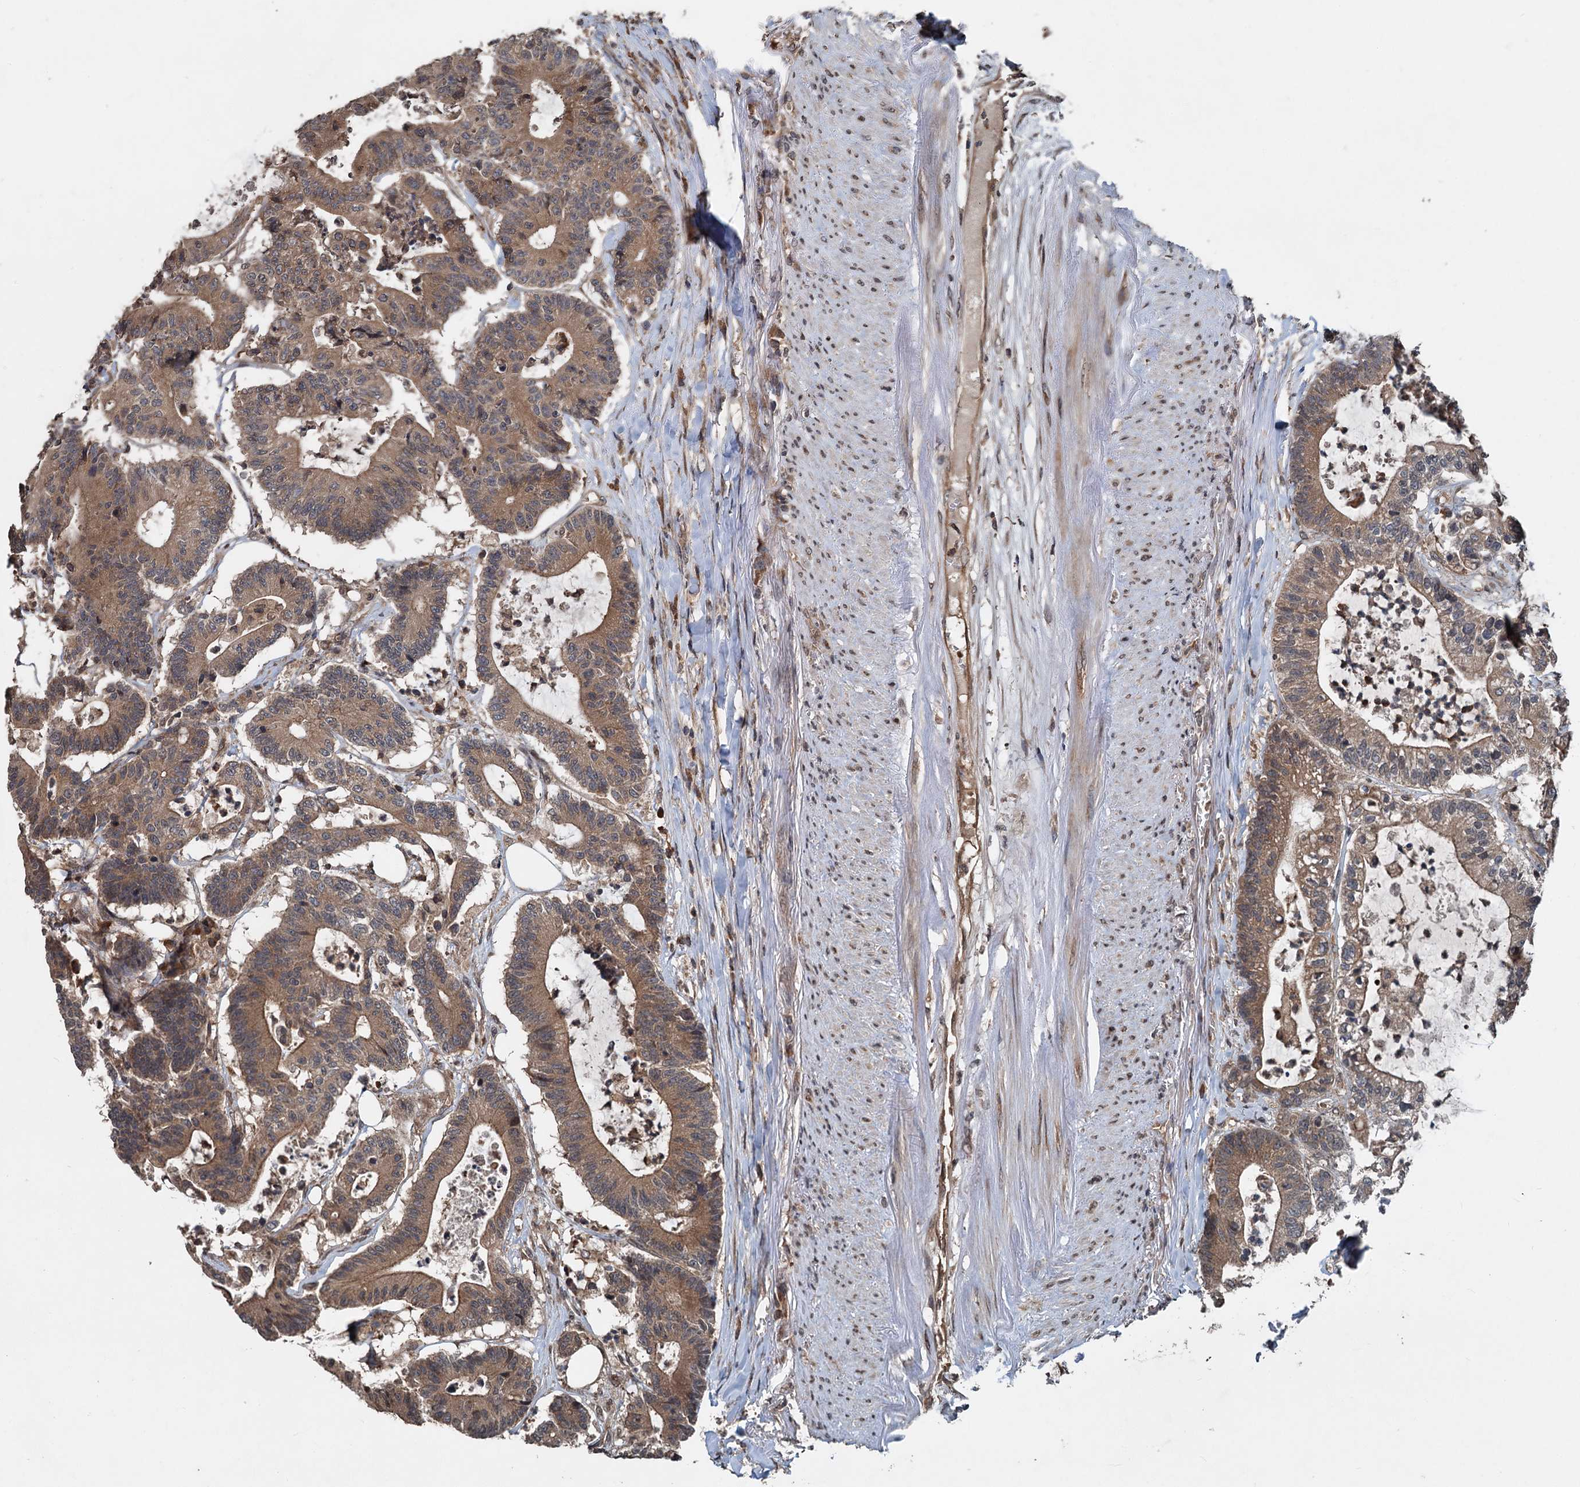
{"staining": {"intensity": "moderate", "quantity": ">75%", "location": "cytoplasmic/membranous"}, "tissue": "colorectal cancer", "cell_type": "Tumor cells", "image_type": "cancer", "snomed": [{"axis": "morphology", "description": "Adenocarcinoma, NOS"}, {"axis": "topography", "description": "Colon"}], "caption": "DAB (3,3'-diaminobenzidine) immunohistochemical staining of human adenocarcinoma (colorectal) reveals moderate cytoplasmic/membranous protein staining in approximately >75% of tumor cells.", "gene": "N4BP2L2", "patient": {"sex": "female", "age": 84}}